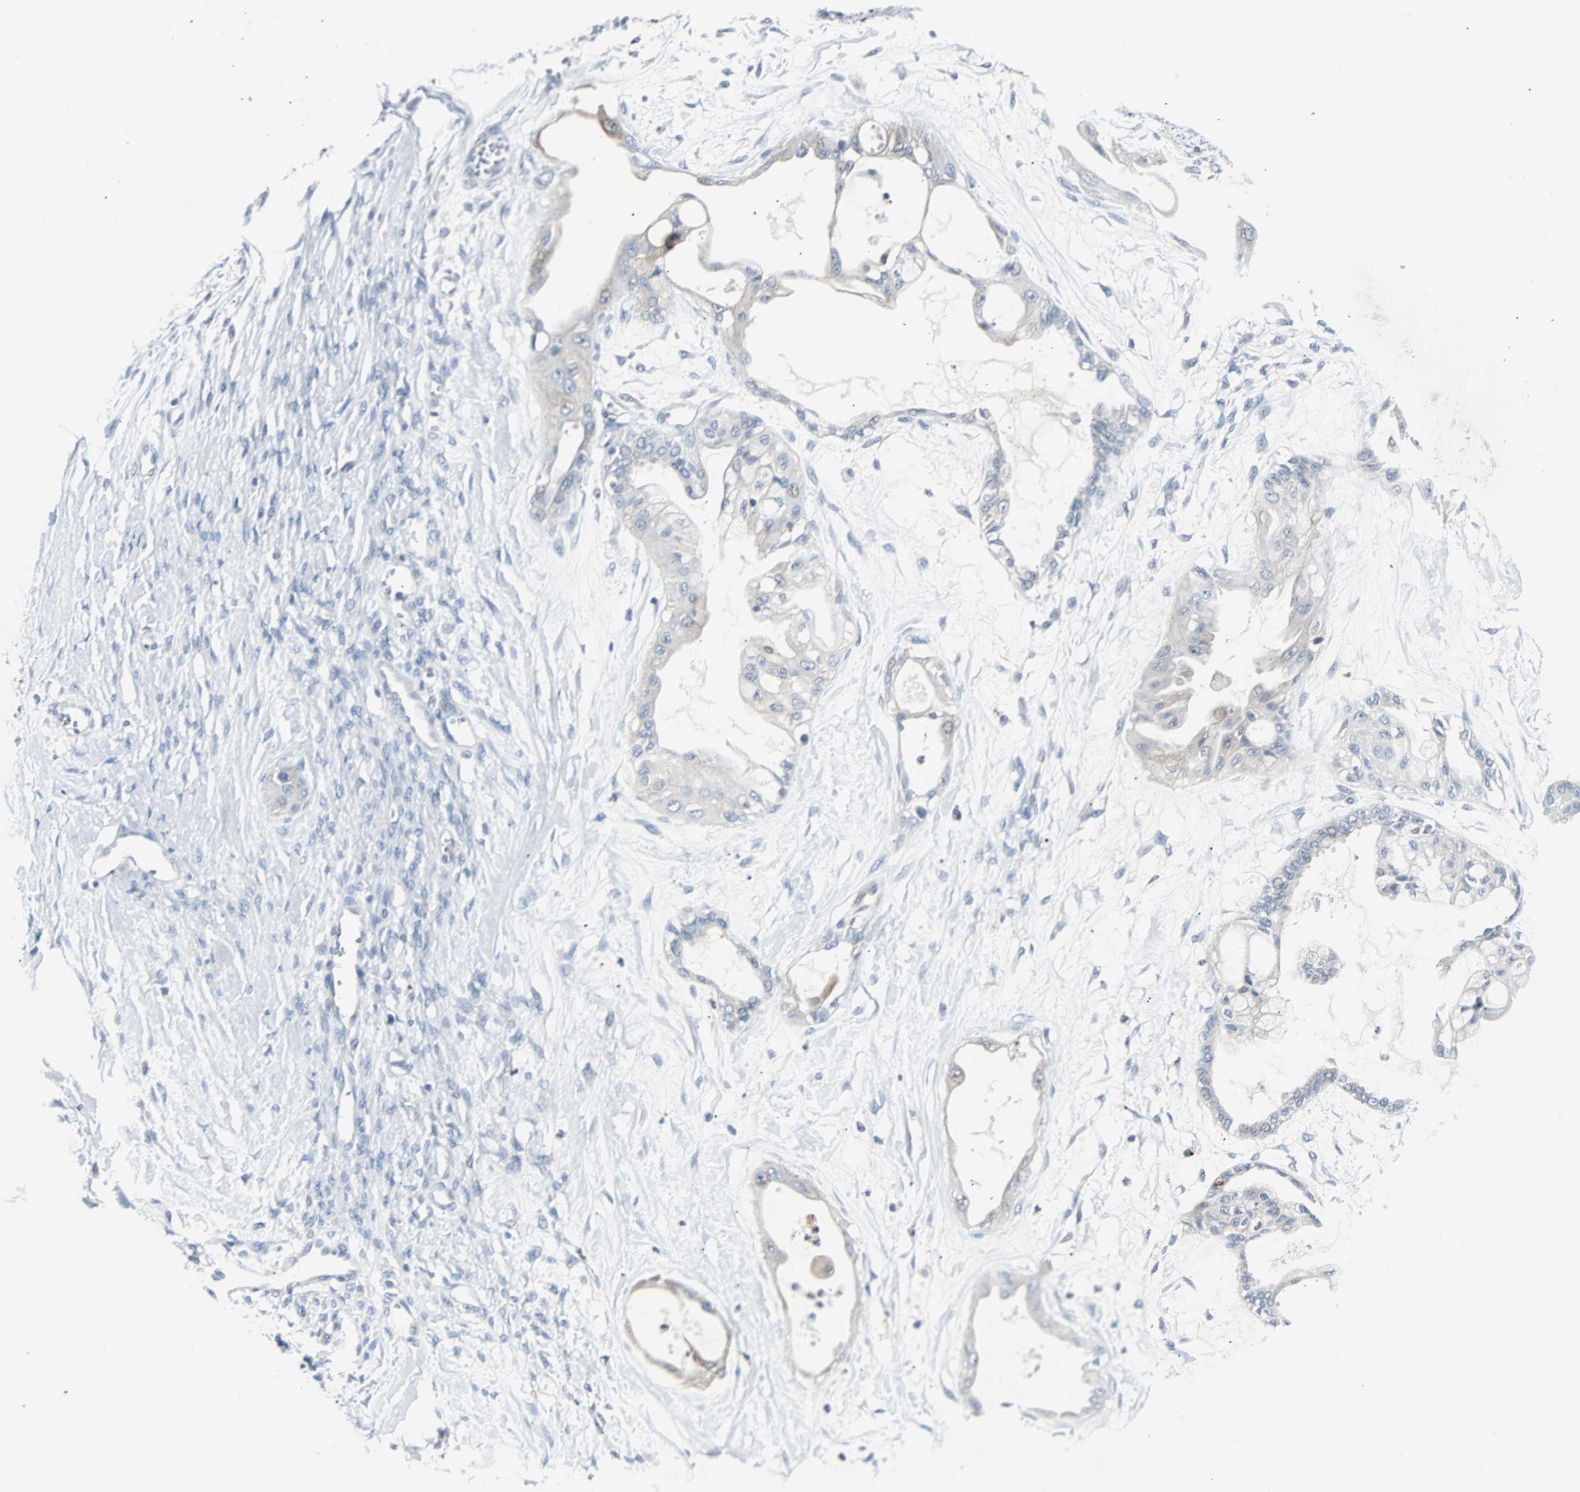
{"staining": {"intensity": "weak", "quantity": "<25%", "location": "cytoplasmic/membranous"}, "tissue": "ovarian cancer", "cell_type": "Tumor cells", "image_type": "cancer", "snomed": [{"axis": "morphology", "description": "Carcinoma, NOS"}, {"axis": "morphology", "description": "Carcinoma, endometroid"}, {"axis": "topography", "description": "Ovary"}], "caption": "Tumor cells show no significant protein expression in carcinoma (ovarian).", "gene": "RASA1", "patient": {"sex": "female", "age": 50}}